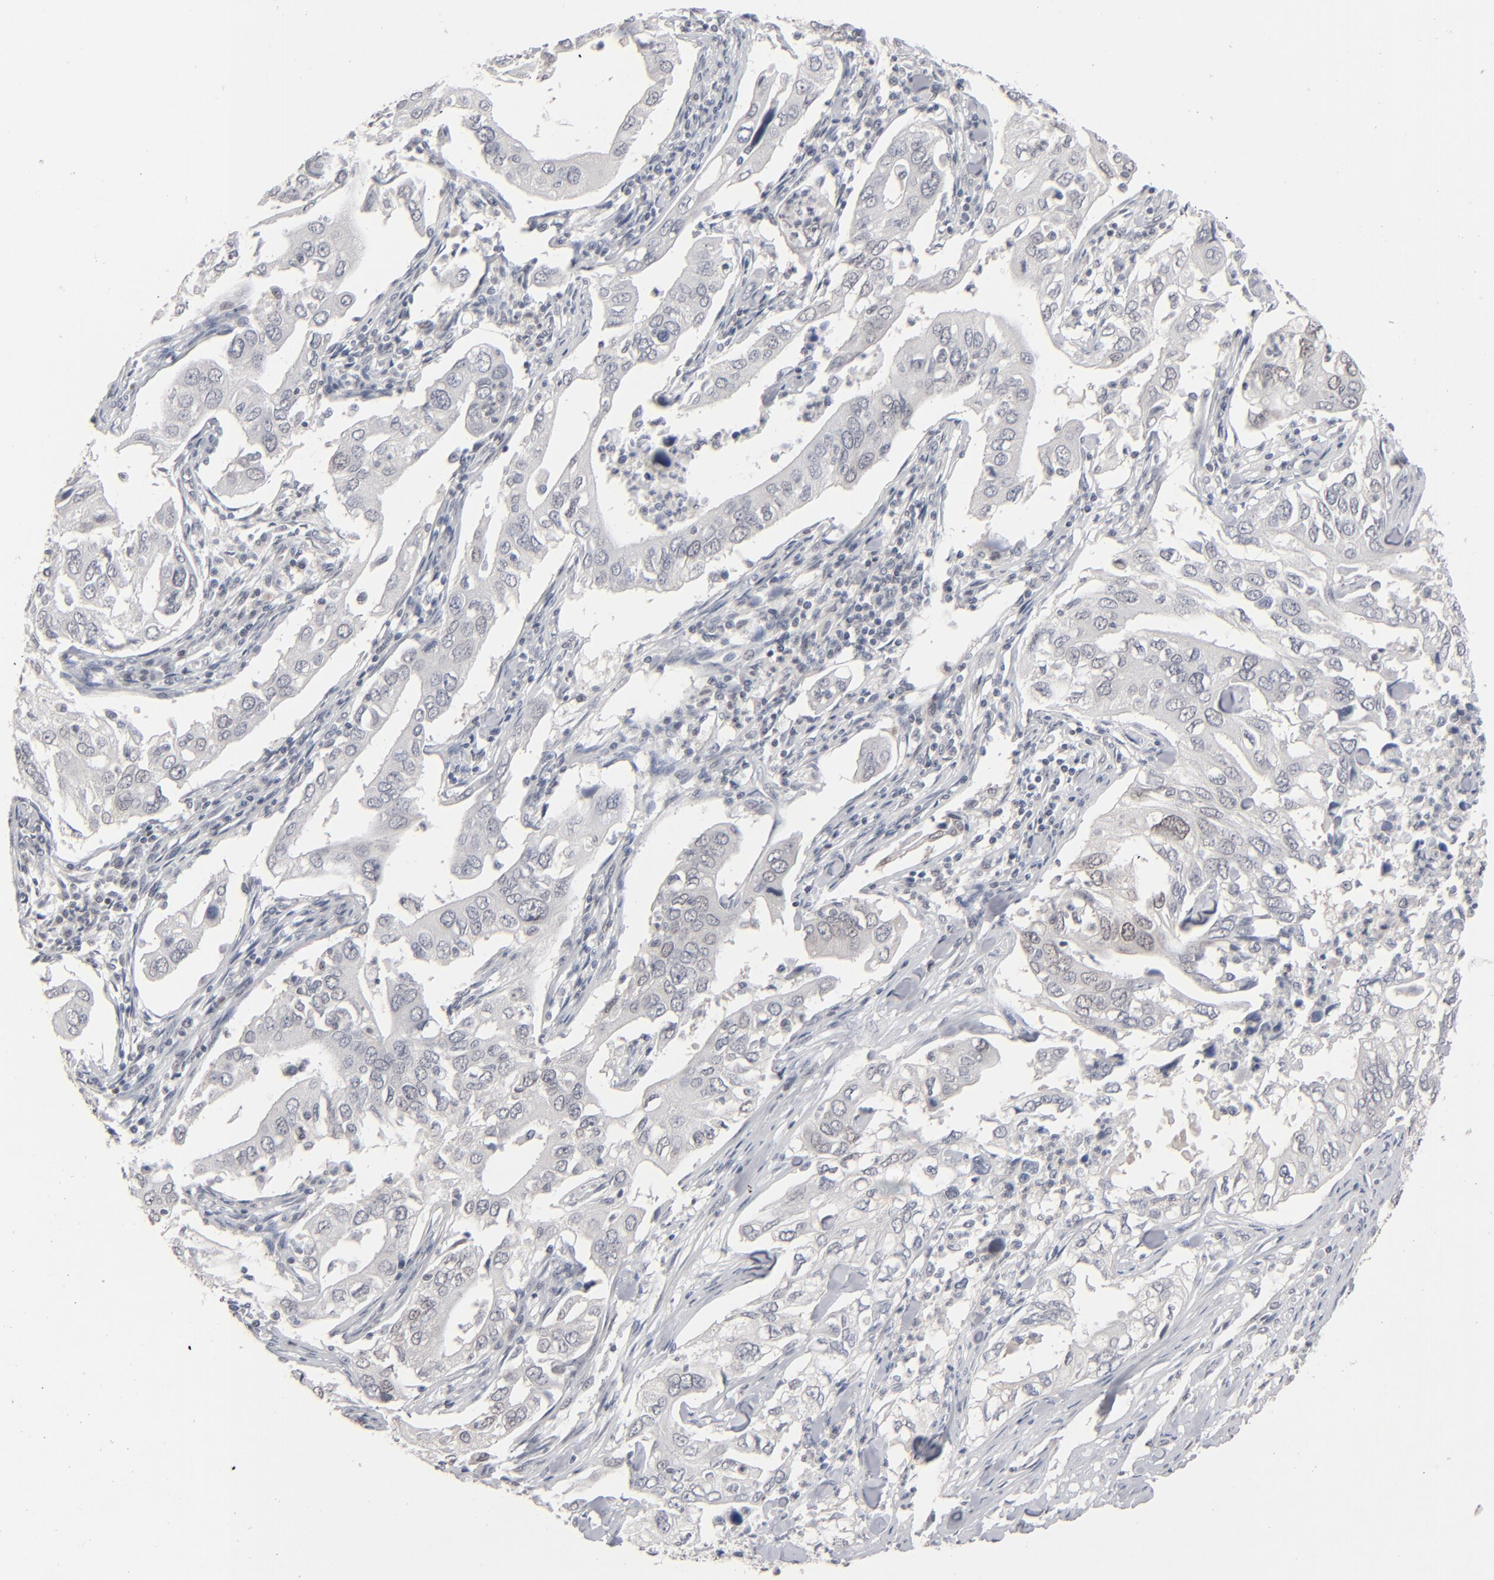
{"staining": {"intensity": "negative", "quantity": "none", "location": "none"}, "tissue": "lung cancer", "cell_type": "Tumor cells", "image_type": "cancer", "snomed": [{"axis": "morphology", "description": "Adenocarcinoma, NOS"}, {"axis": "topography", "description": "Lung"}], "caption": "This is an immunohistochemistry (IHC) micrograph of lung cancer. There is no positivity in tumor cells.", "gene": "IRF9", "patient": {"sex": "male", "age": 48}}